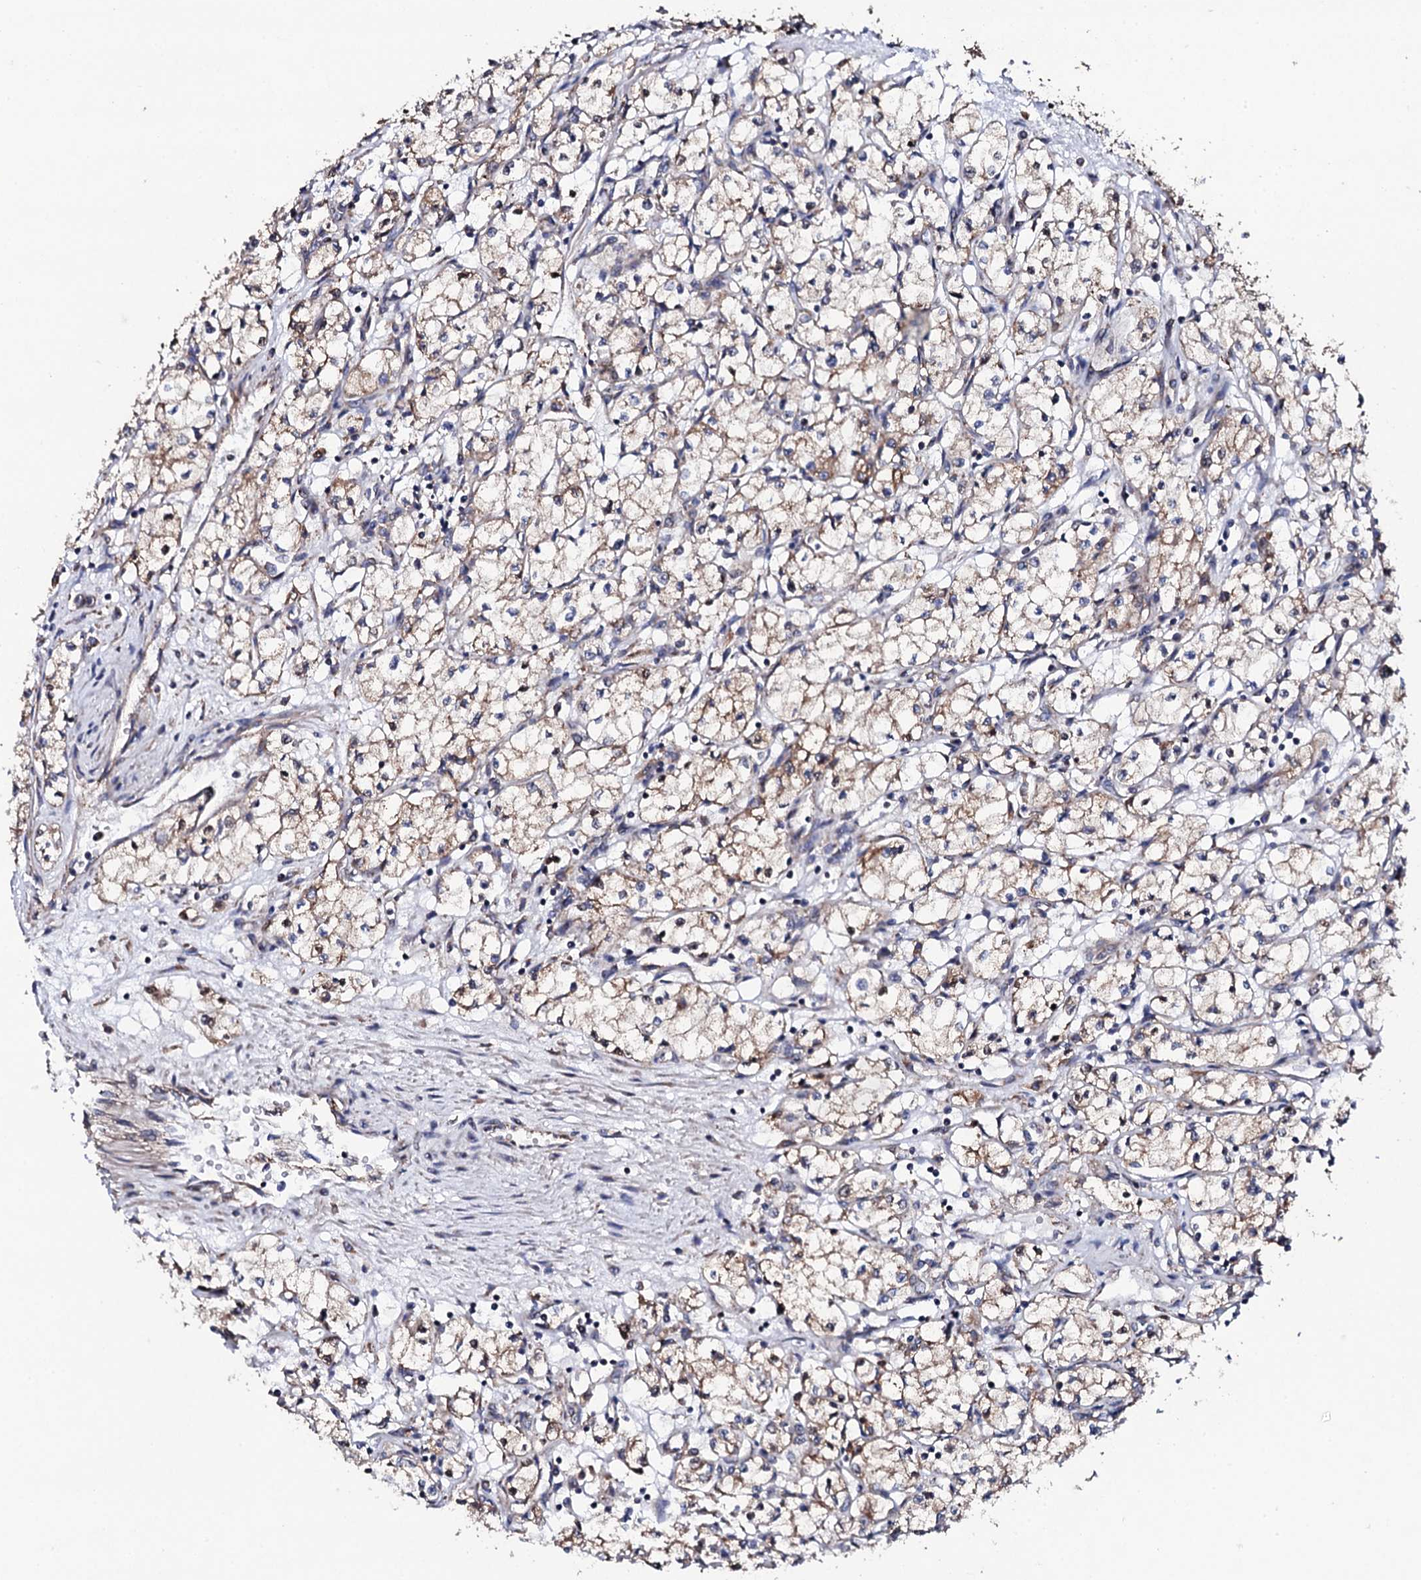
{"staining": {"intensity": "weak", "quantity": ">75%", "location": "cytoplasmic/membranous"}, "tissue": "renal cancer", "cell_type": "Tumor cells", "image_type": "cancer", "snomed": [{"axis": "morphology", "description": "Adenocarcinoma, NOS"}, {"axis": "topography", "description": "Kidney"}], "caption": "Immunohistochemistry photomicrograph of neoplastic tissue: human renal adenocarcinoma stained using immunohistochemistry (IHC) shows low levels of weak protein expression localized specifically in the cytoplasmic/membranous of tumor cells, appearing as a cytoplasmic/membranous brown color.", "gene": "LIPT2", "patient": {"sex": "male", "age": 59}}